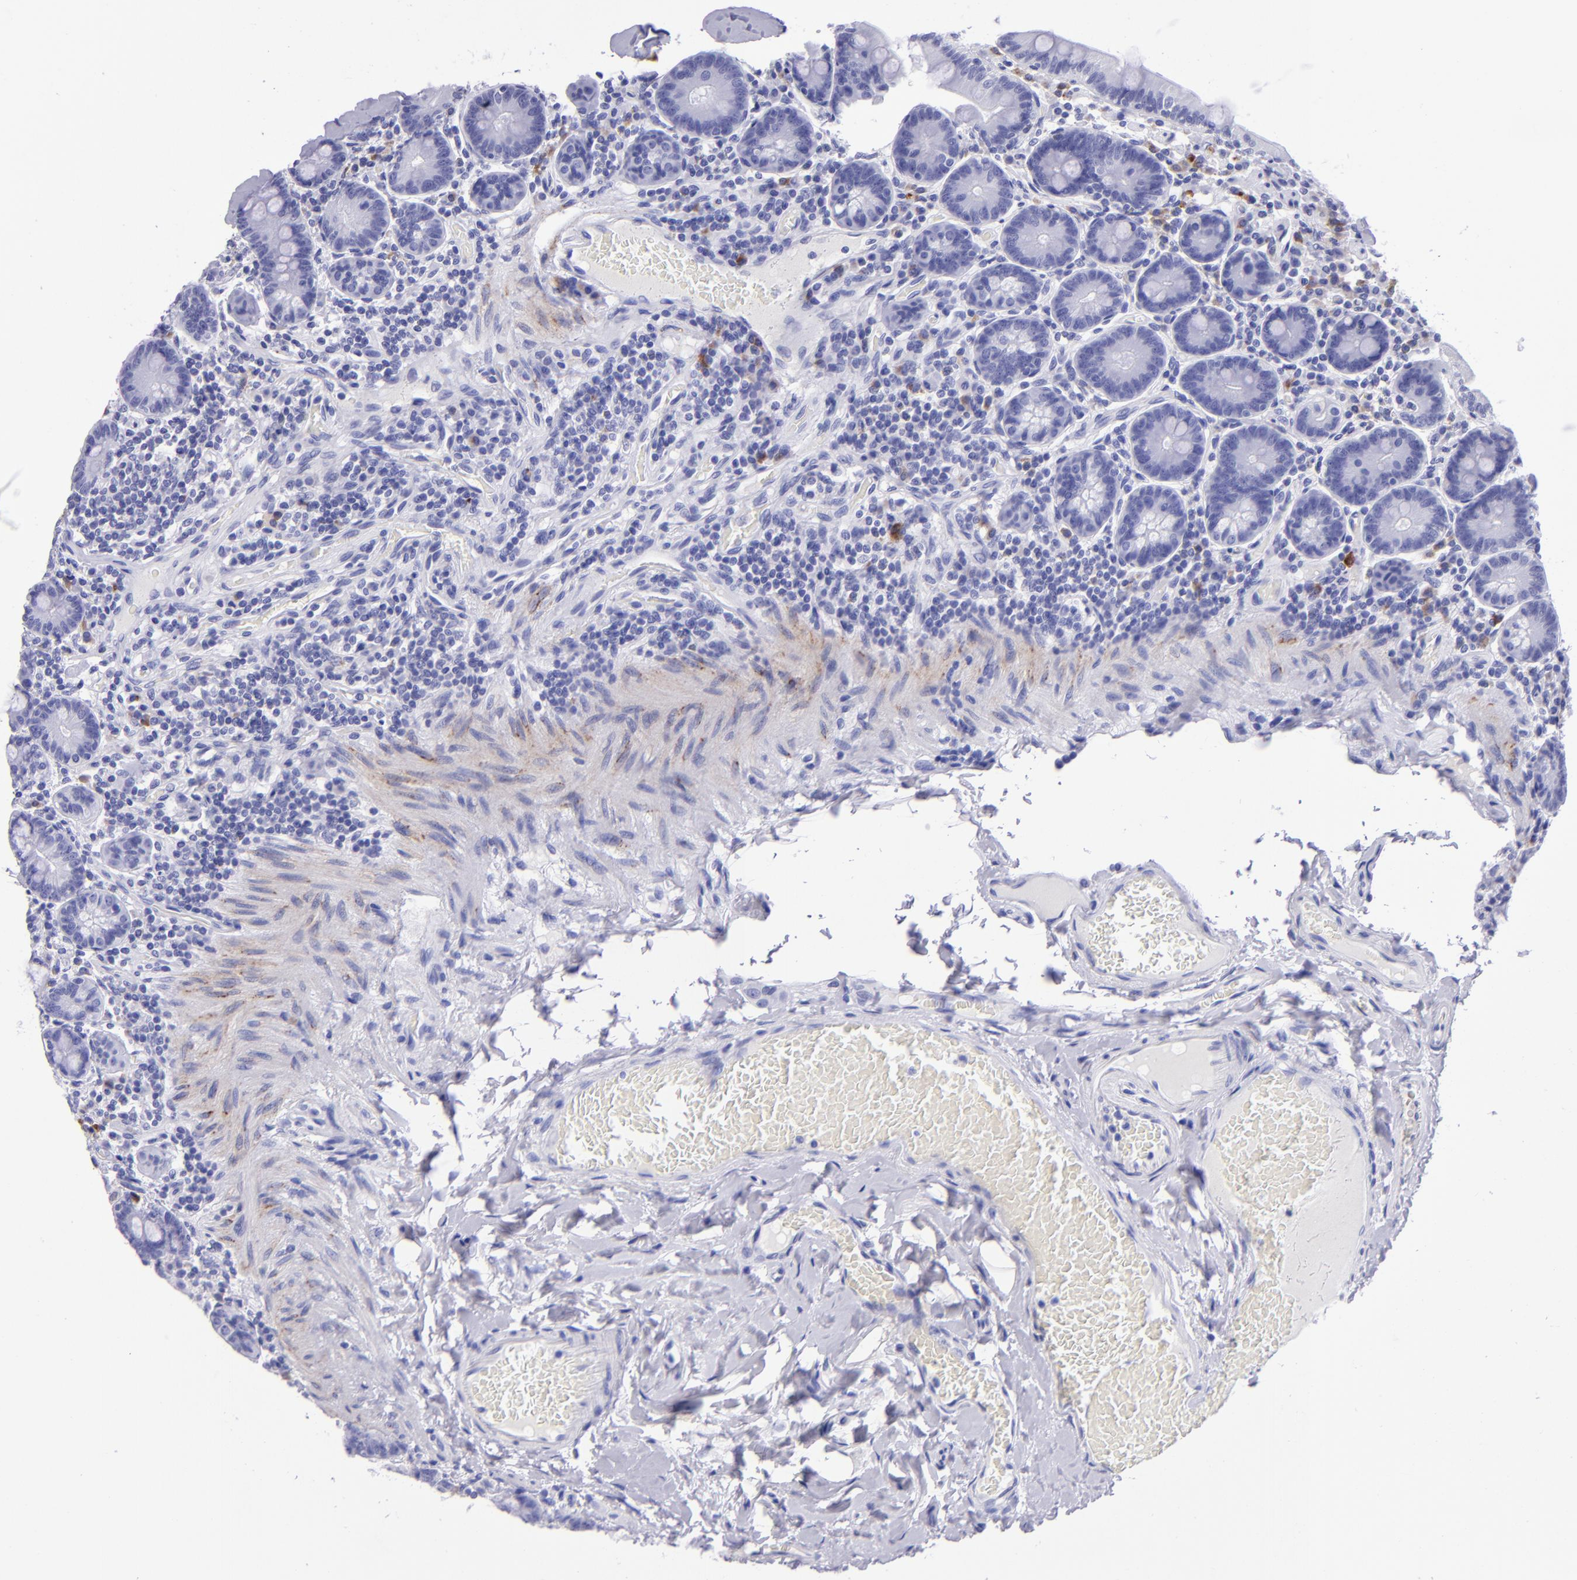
{"staining": {"intensity": "negative", "quantity": "none", "location": "none"}, "tissue": "duodenum", "cell_type": "Glandular cells", "image_type": "normal", "snomed": [{"axis": "morphology", "description": "Normal tissue, NOS"}, {"axis": "topography", "description": "Duodenum"}], "caption": "Glandular cells show no significant protein staining in benign duodenum.", "gene": "TYRP1", "patient": {"sex": "male", "age": 66}}